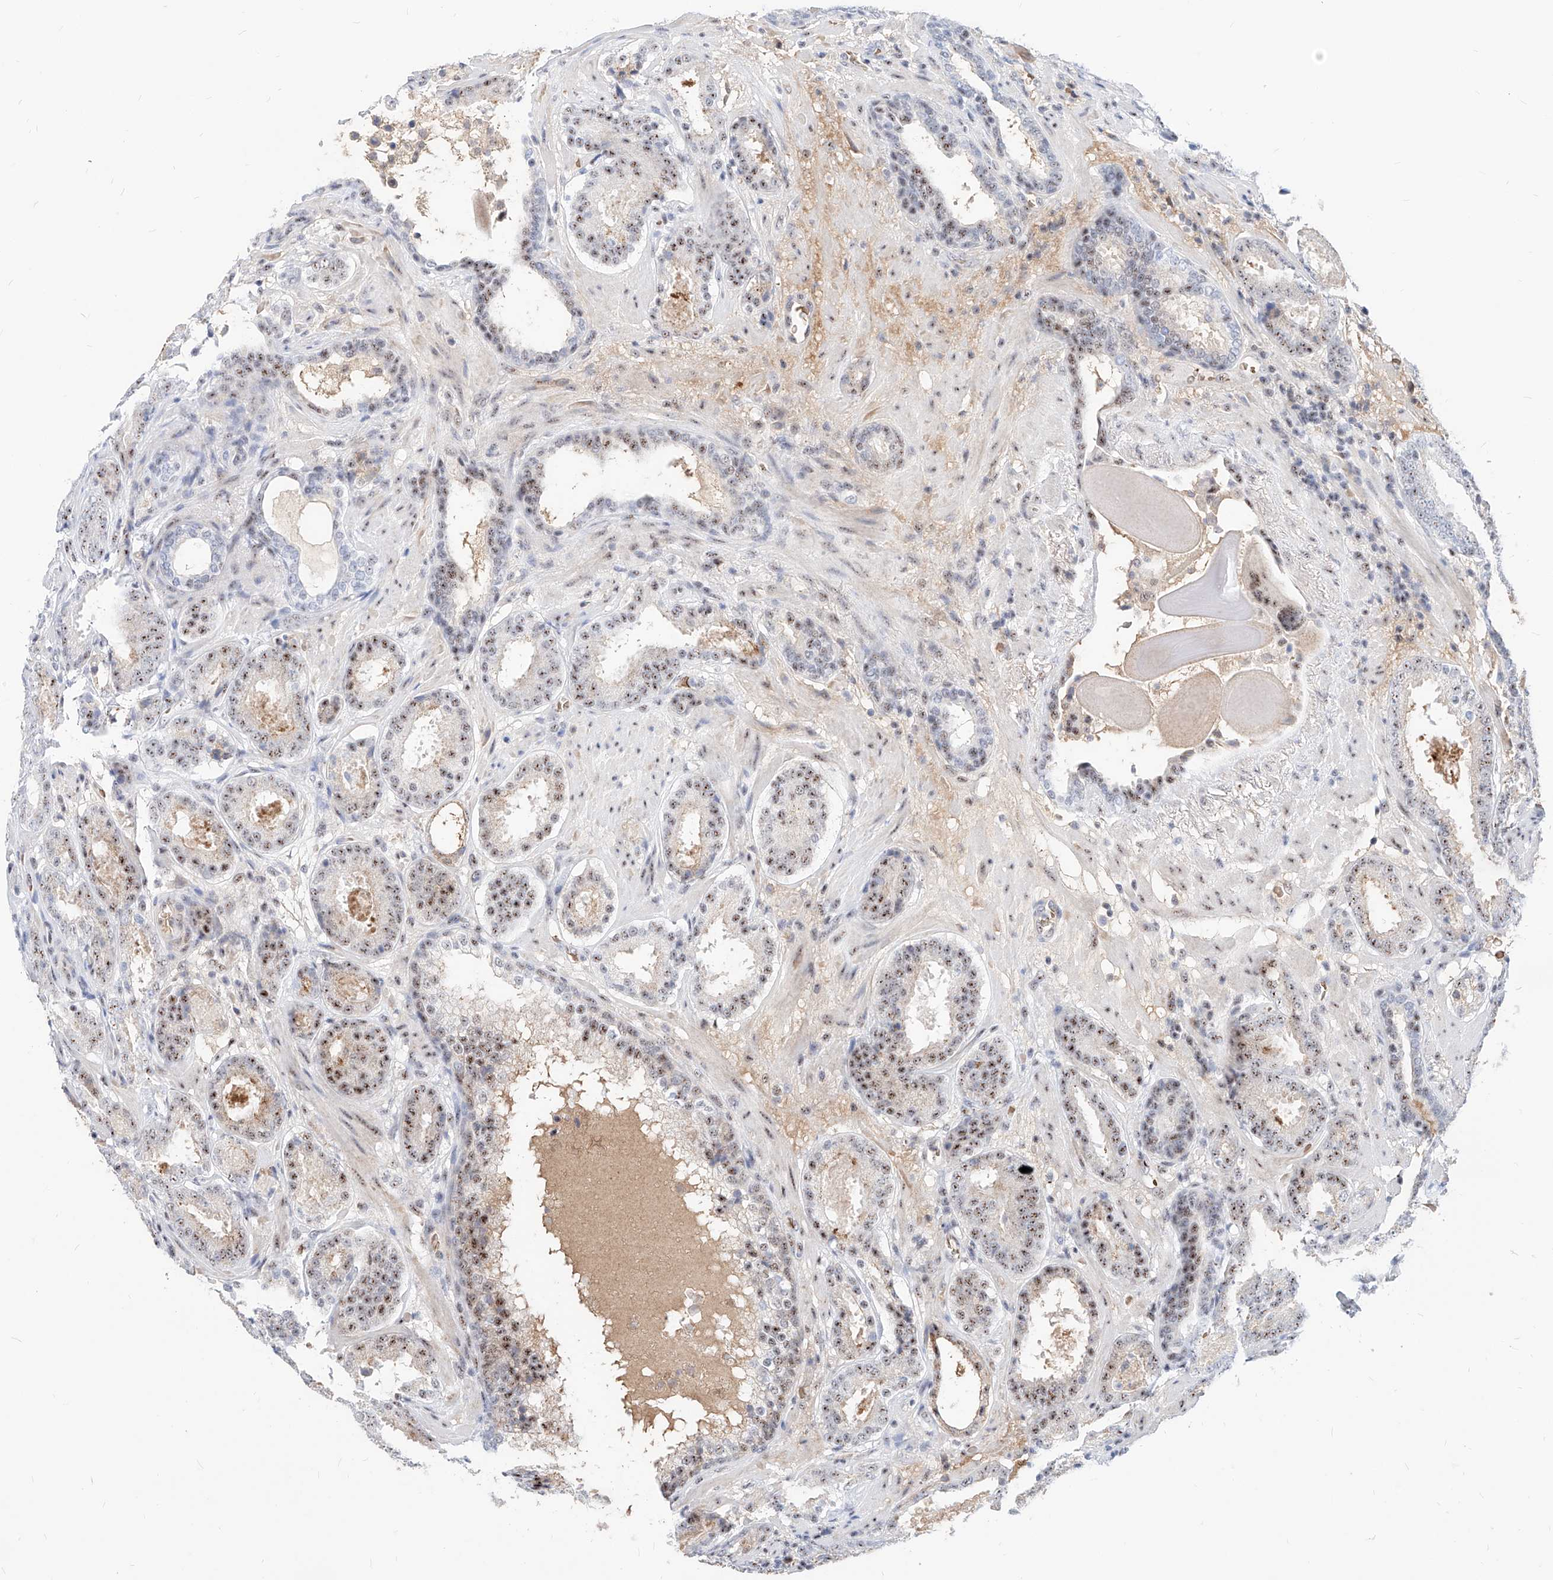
{"staining": {"intensity": "moderate", "quantity": ">75%", "location": "nuclear"}, "tissue": "prostate cancer", "cell_type": "Tumor cells", "image_type": "cancer", "snomed": [{"axis": "morphology", "description": "Adenocarcinoma, Low grade"}, {"axis": "topography", "description": "Prostate"}], "caption": "Prostate adenocarcinoma (low-grade) stained with DAB (3,3'-diaminobenzidine) immunohistochemistry exhibits medium levels of moderate nuclear expression in approximately >75% of tumor cells.", "gene": "ZFP42", "patient": {"sex": "male", "age": 69}}